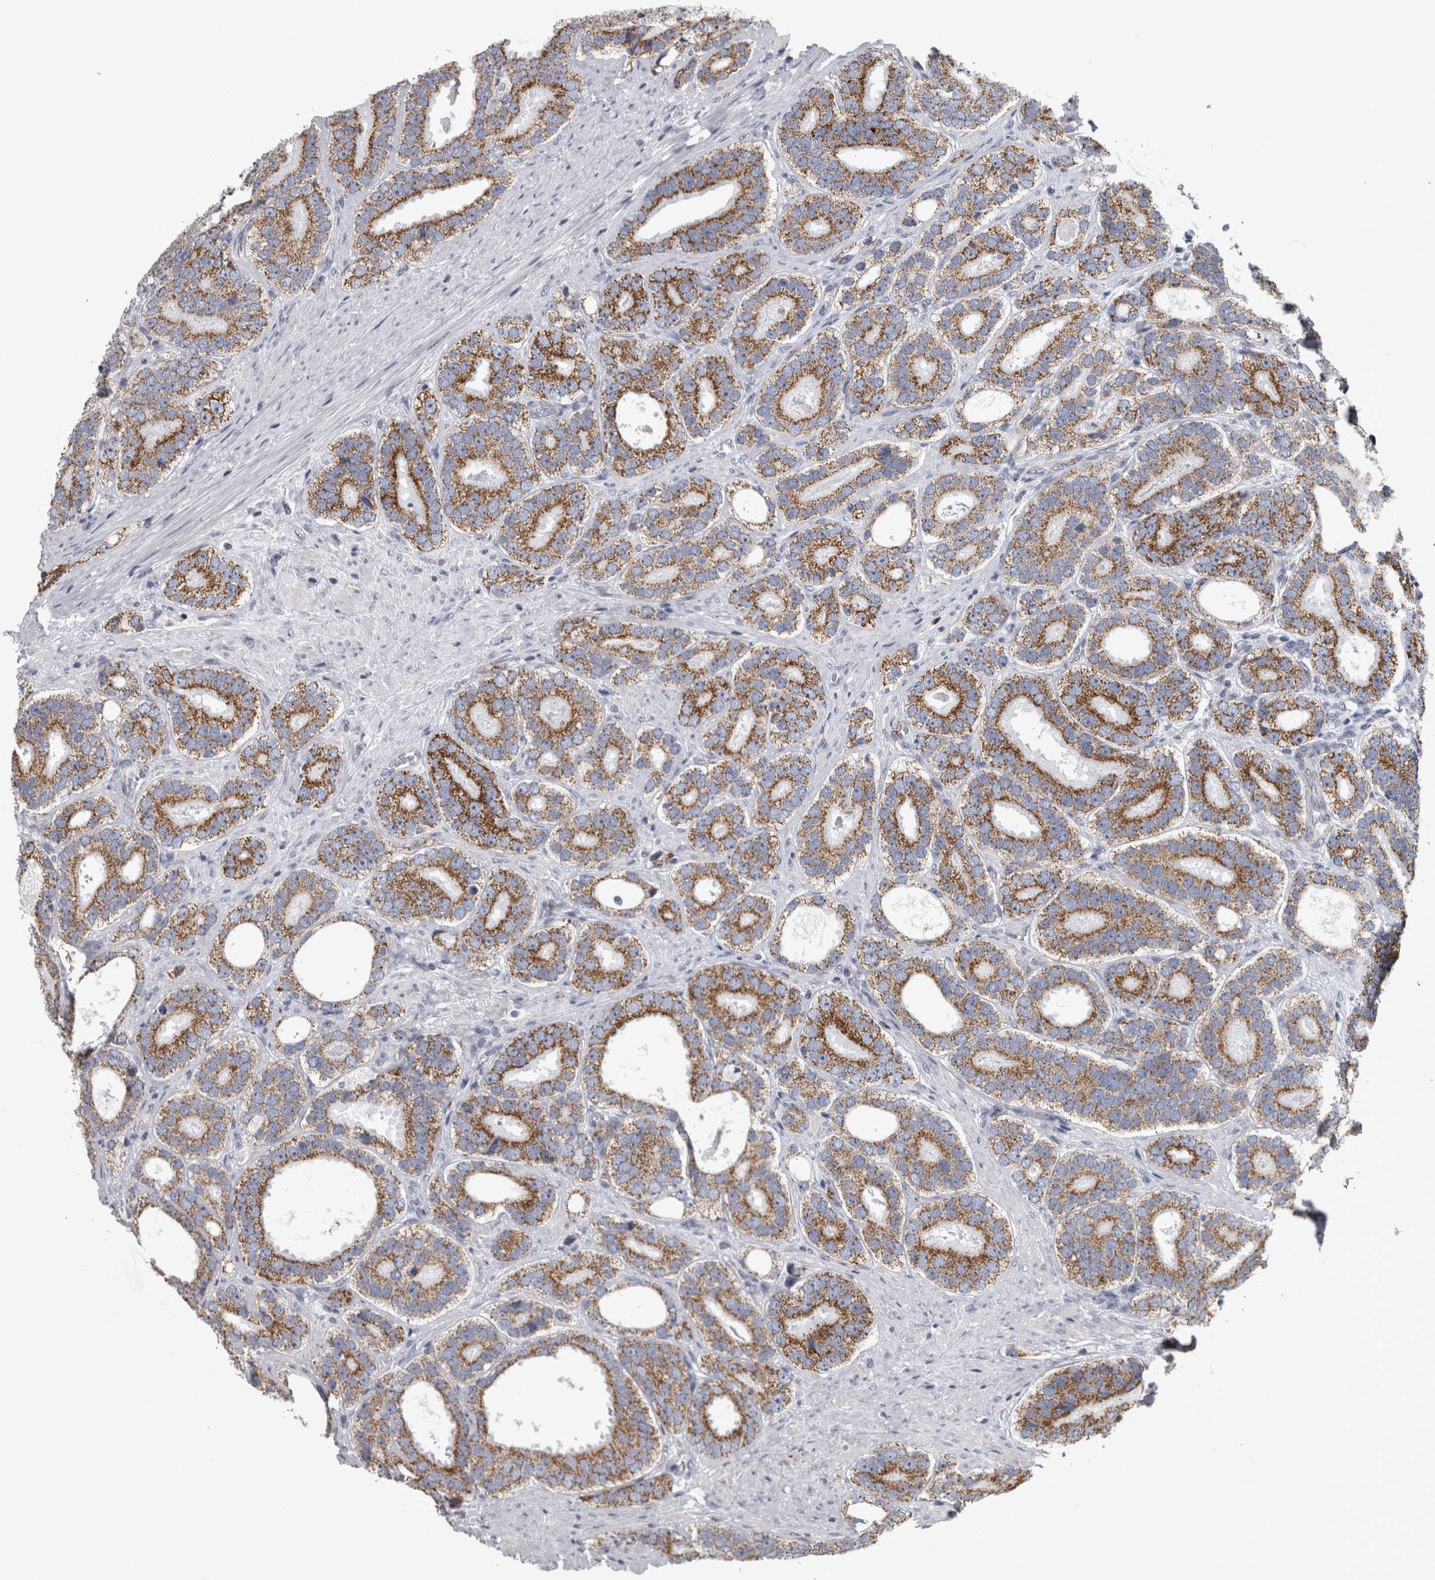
{"staining": {"intensity": "strong", "quantity": "25%-75%", "location": "cytoplasmic/membranous"}, "tissue": "prostate cancer", "cell_type": "Tumor cells", "image_type": "cancer", "snomed": [{"axis": "morphology", "description": "Adenocarcinoma, High grade"}, {"axis": "topography", "description": "Prostate"}], "caption": "Immunohistochemical staining of human prostate cancer (high-grade adenocarcinoma) displays high levels of strong cytoplasmic/membranous protein positivity in approximately 25%-75% of tumor cells. The protein is stained brown, and the nuclei are stained in blue (DAB (3,3'-diaminobenzidine) IHC with brightfield microscopy, high magnification).", "gene": "DBT", "patient": {"sex": "male", "age": 56}}